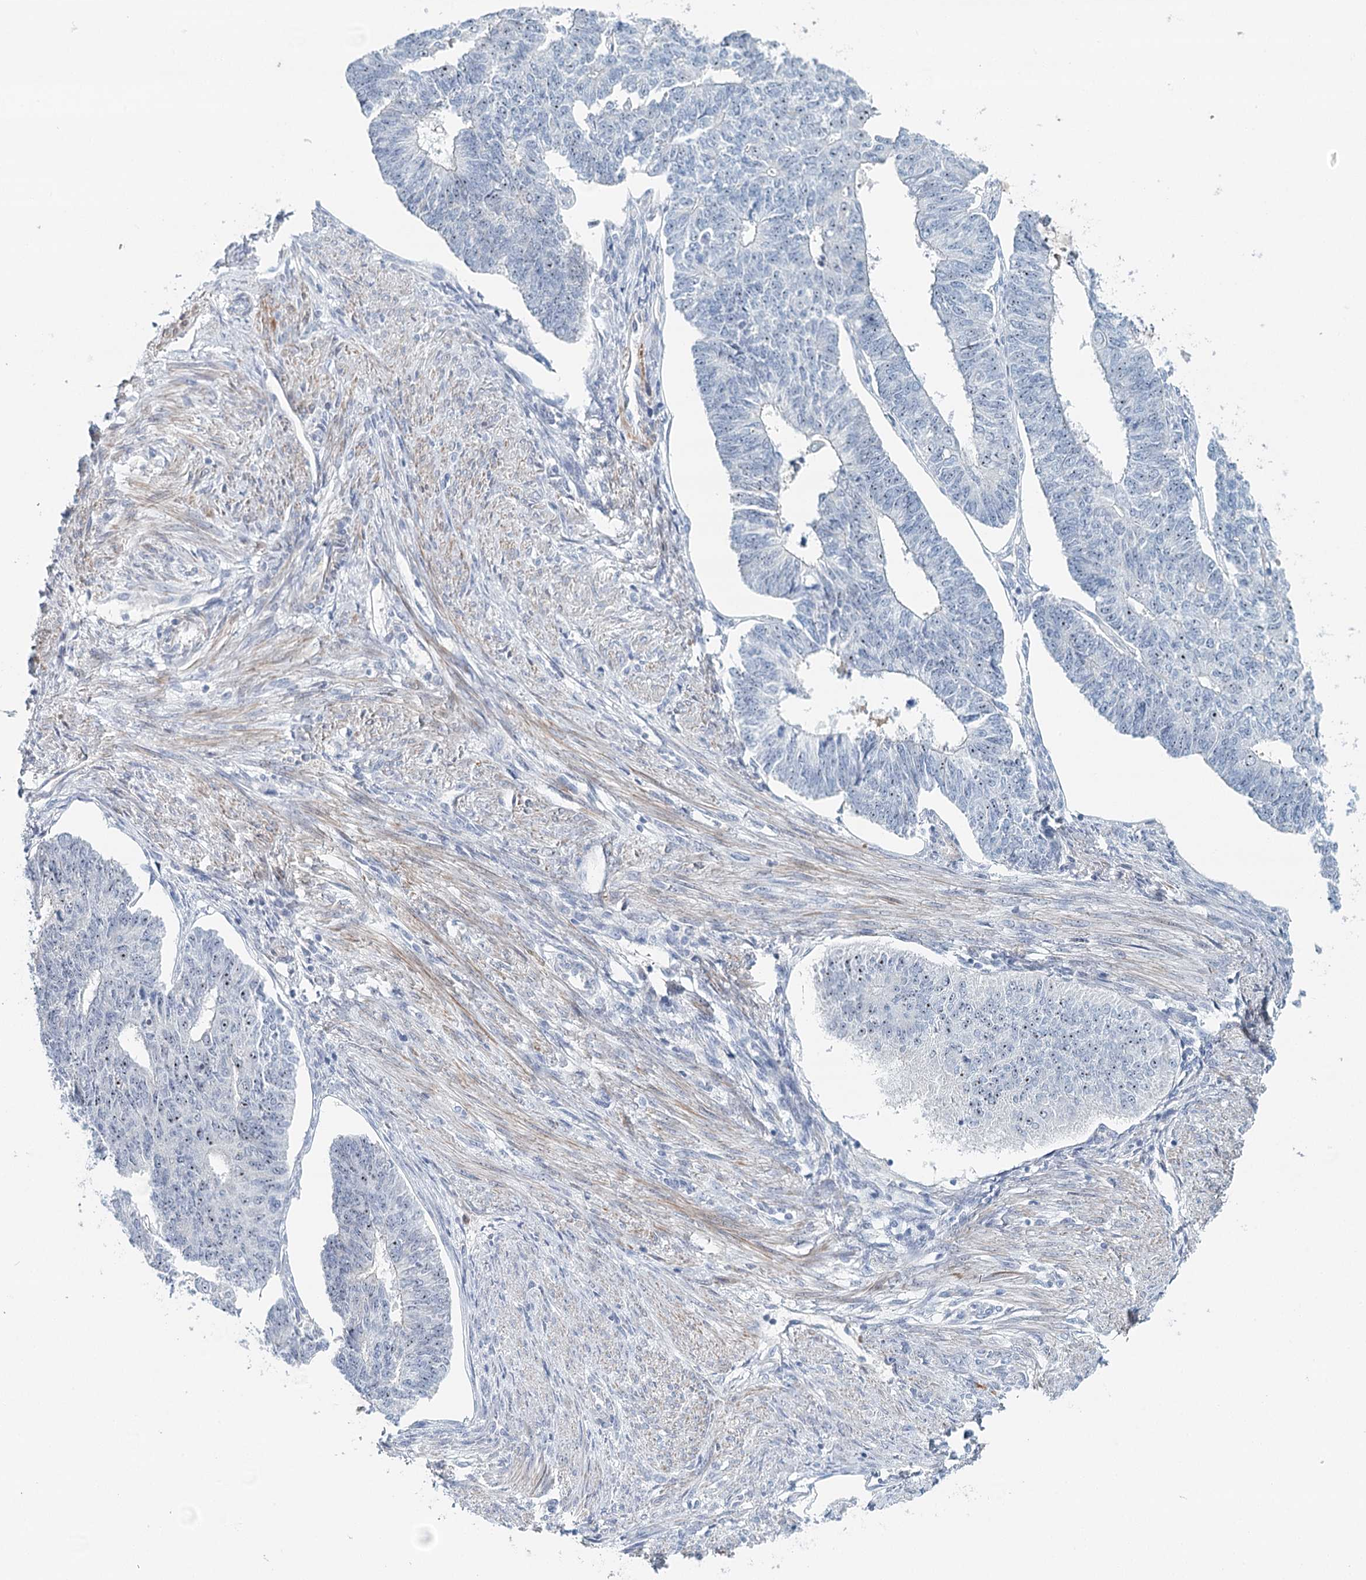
{"staining": {"intensity": "negative", "quantity": "none", "location": "none"}, "tissue": "endometrial cancer", "cell_type": "Tumor cells", "image_type": "cancer", "snomed": [{"axis": "morphology", "description": "Adenocarcinoma, NOS"}, {"axis": "topography", "description": "Endometrium"}], "caption": "Tumor cells show no significant protein expression in endometrial adenocarcinoma.", "gene": "RBM43", "patient": {"sex": "female", "age": 32}}